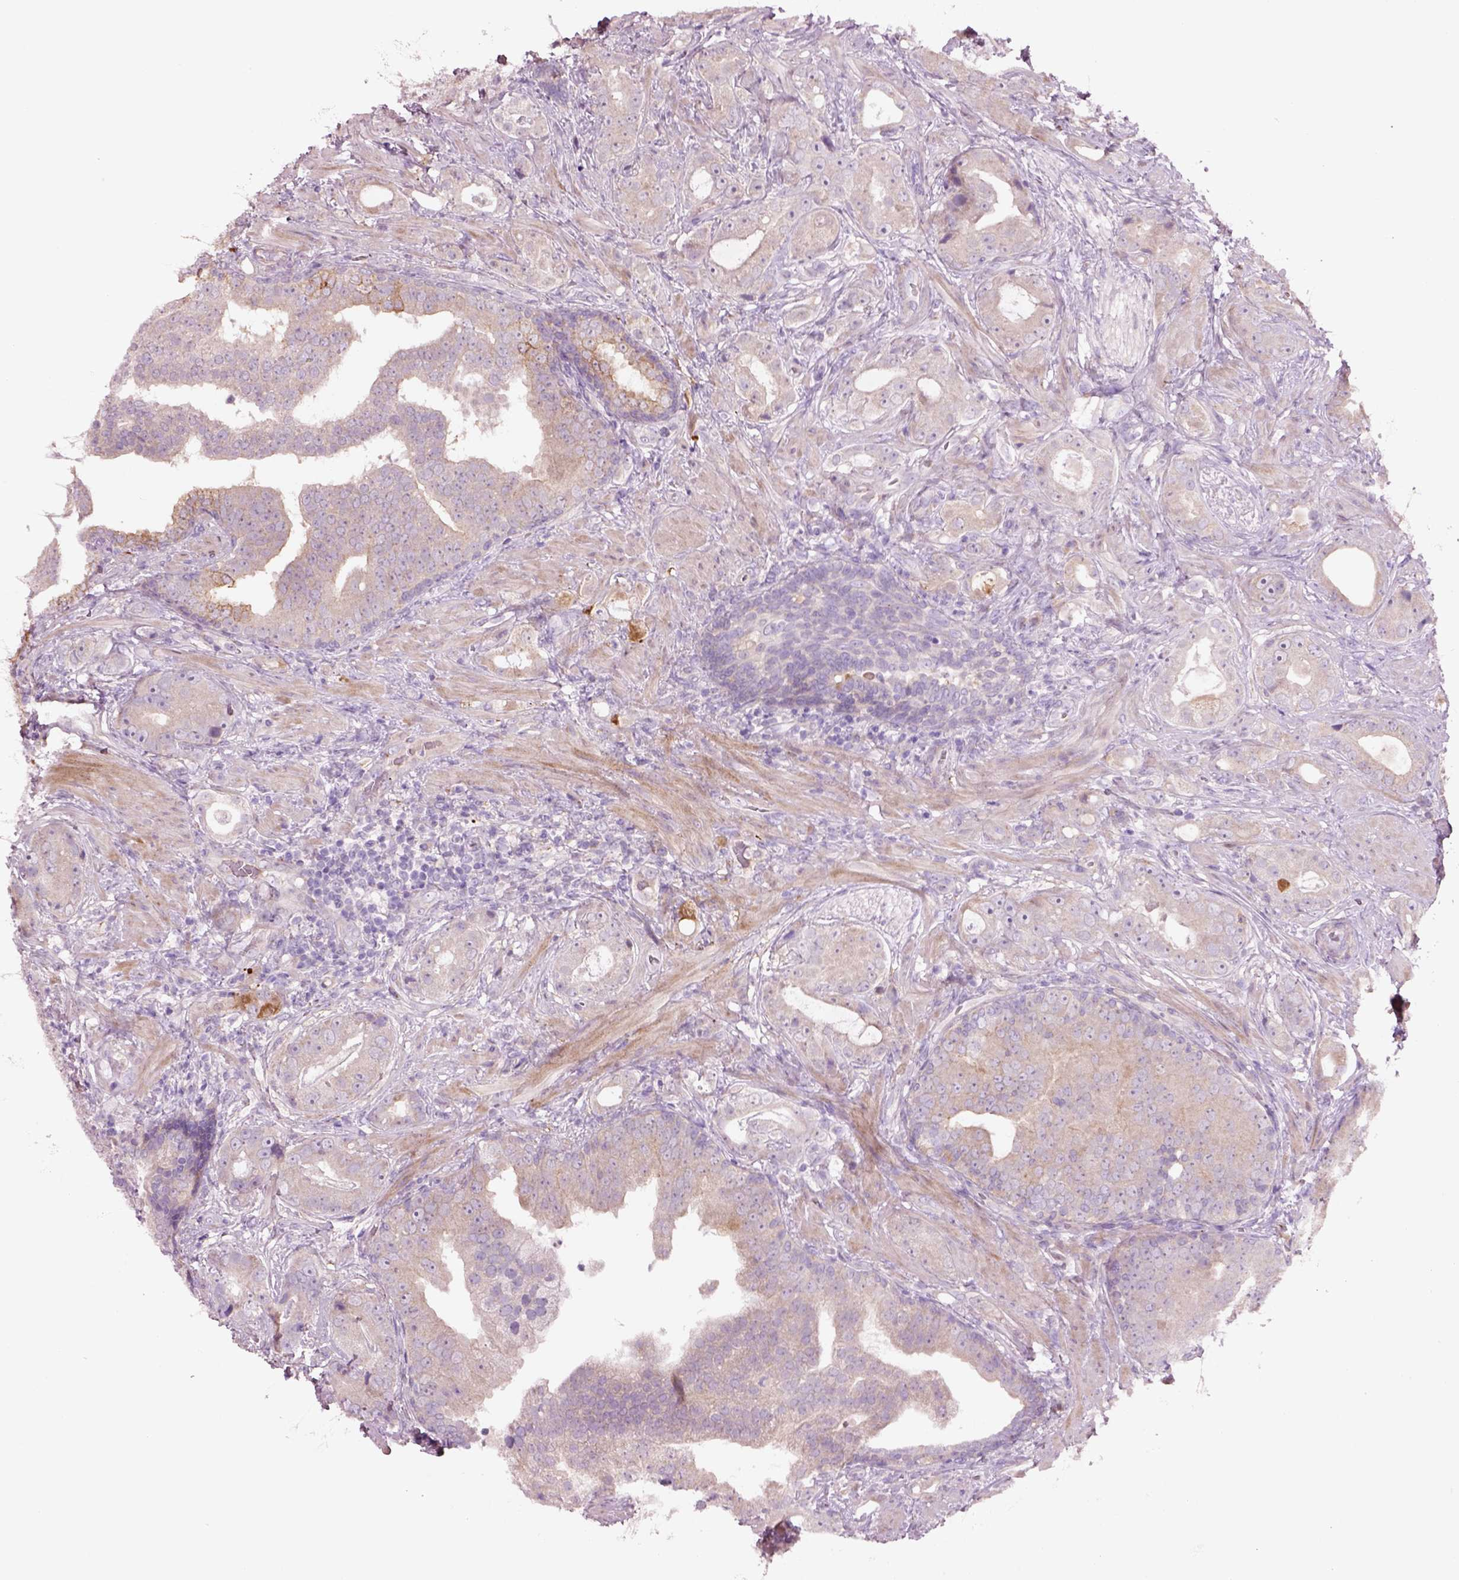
{"staining": {"intensity": "negative", "quantity": "none", "location": "none"}, "tissue": "prostate cancer", "cell_type": "Tumor cells", "image_type": "cancer", "snomed": [{"axis": "morphology", "description": "Adenocarcinoma, NOS"}, {"axis": "topography", "description": "Prostate"}], "caption": "An immunohistochemistry (IHC) micrograph of prostate adenocarcinoma is shown. There is no staining in tumor cells of prostate adenocarcinoma.", "gene": "PLPP7", "patient": {"sex": "male", "age": 57}}